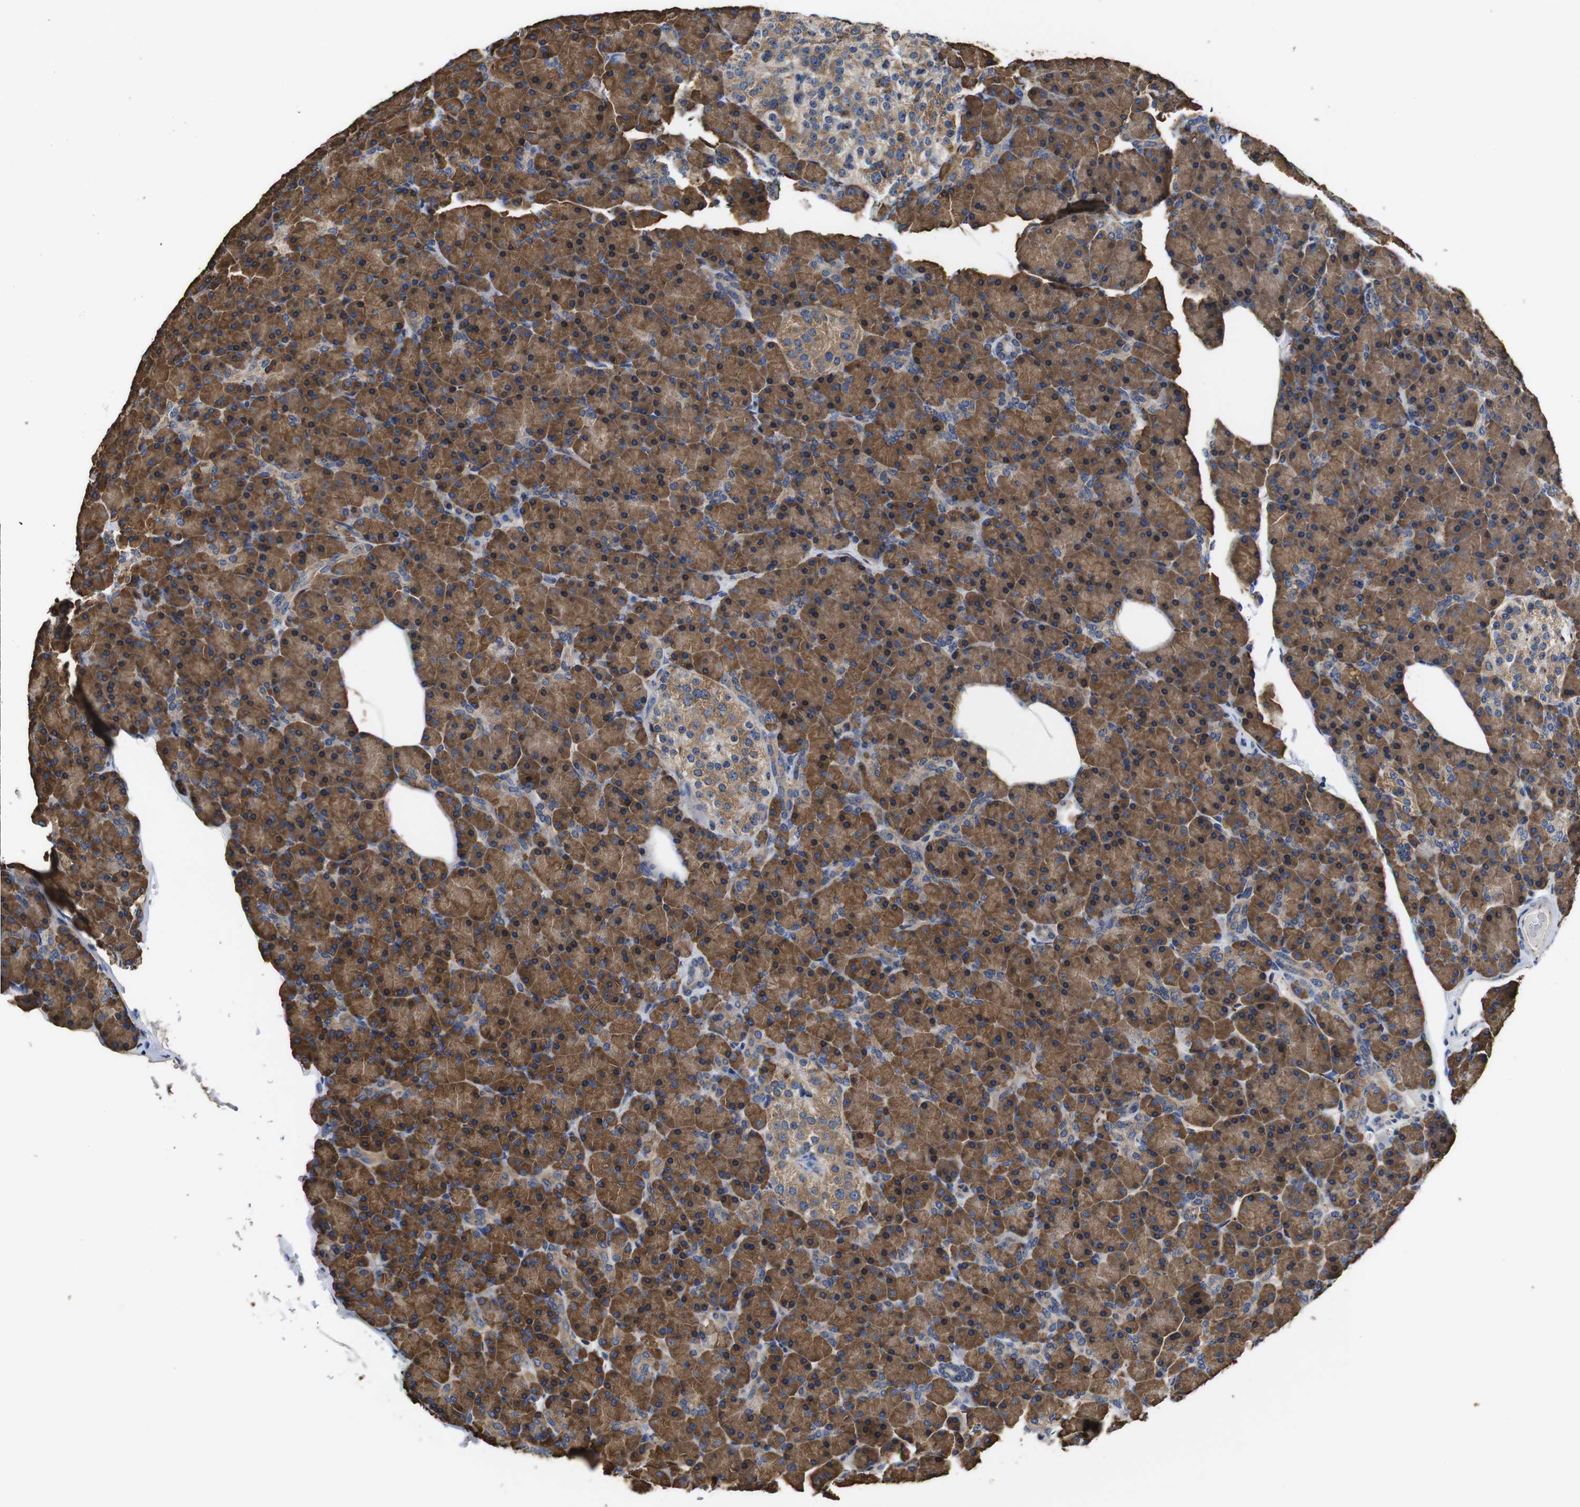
{"staining": {"intensity": "strong", "quantity": ">75%", "location": "cytoplasmic/membranous"}, "tissue": "pancreas", "cell_type": "Exocrine glandular cells", "image_type": "normal", "snomed": [{"axis": "morphology", "description": "Normal tissue, NOS"}, {"axis": "topography", "description": "Pancreas"}], "caption": "A brown stain shows strong cytoplasmic/membranous expression of a protein in exocrine glandular cells of unremarkable pancreas.", "gene": "MARCHF7", "patient": {"sex": "female", "age": 43}}